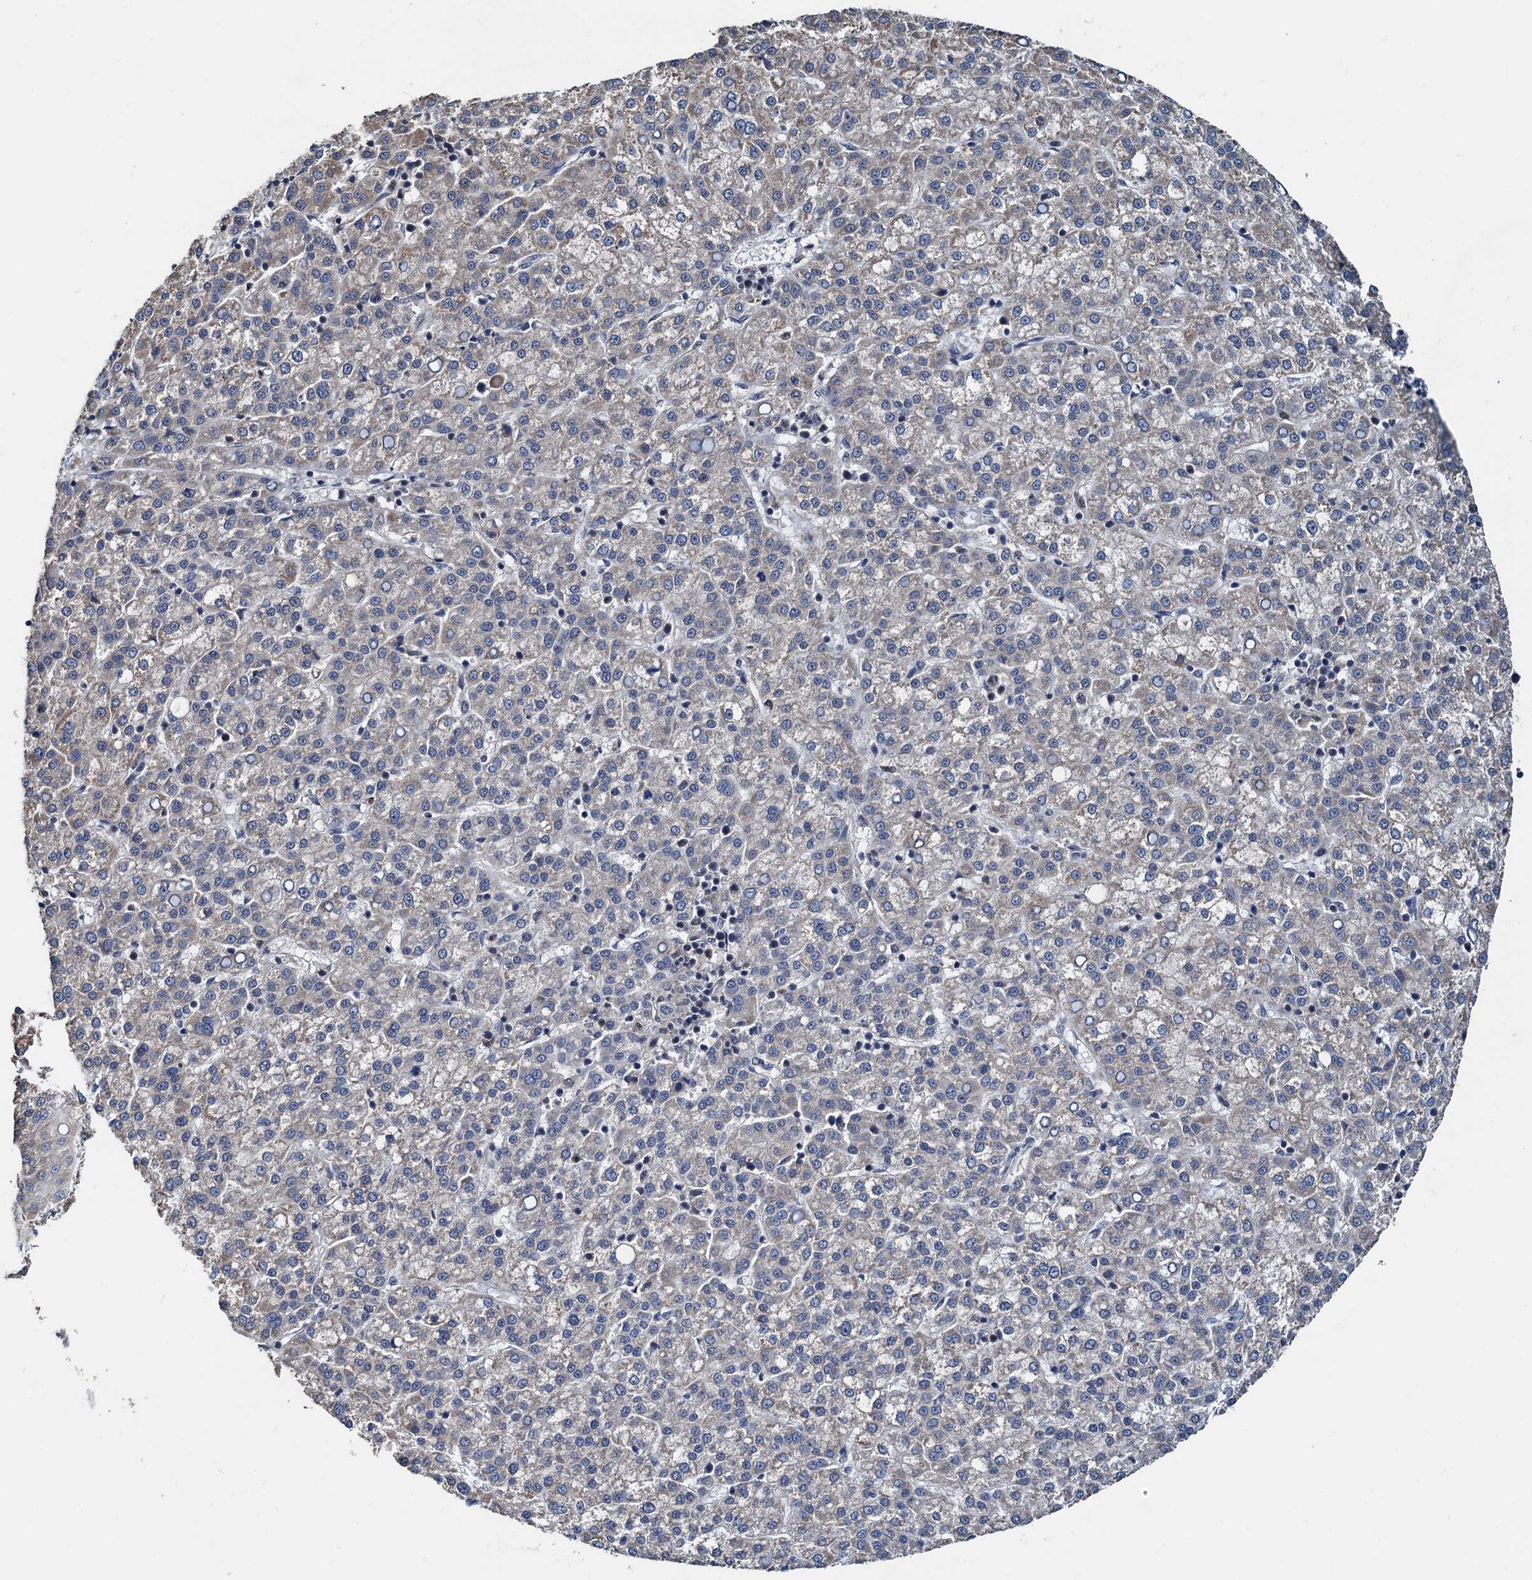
{"staining": {"intensity": "weak", "quantity": "<25%", "location": "cytoplasmic/membranous"}, "tissue": "liver cancer", "cell_type": "Tumor cells", "image_type": "cancer", "snomed": [{"axis": "morphology", "description": "Carcinoma, Hepatocellular, NOS"}, {"axis": "topography", "description": "Liver"}], "caption": "This micrograph is of liver hepatocellular carcinoma stained with immunohistochemistry to label a protein in brown with the nuclei are counter-stained blue. There is no positivity in tumor cells.", "gene": "MCMBP", "patient": {"sex": "female", "age": 58}}